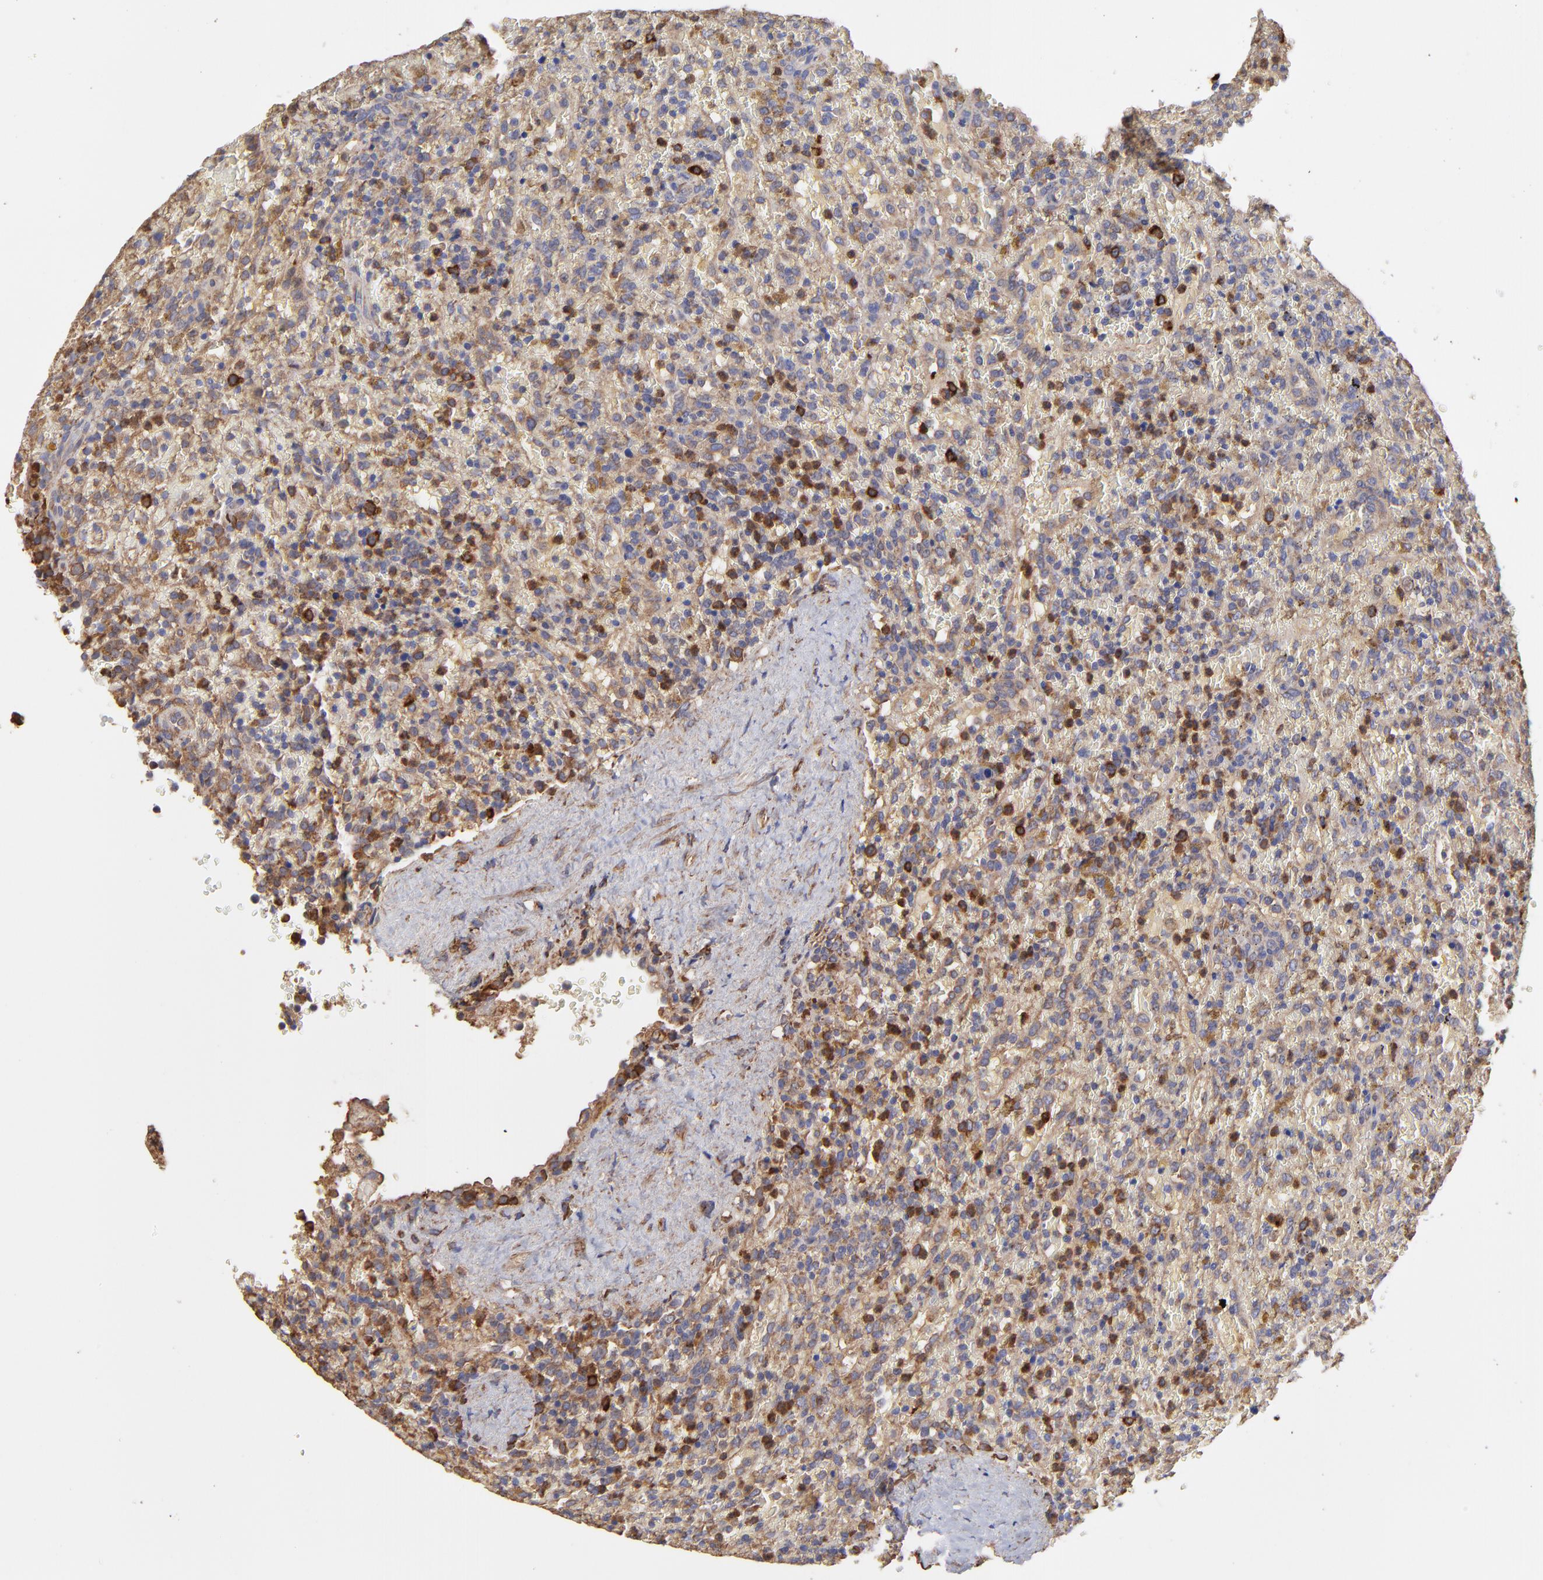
{"staining": {"intensity": "weak", "quantity": "25%-75%", "location": "cytoplasmic/membranous"}, "tissue": "lymphoma", "cell_type": "Tumor cells", "image_type": "cancer", "snomed": [{"axis": "morphology", "description": "Malignant lymphoma, non-Hodgkin's type, High grade"}, {"axis": "topography", "description": "Spleen"}, {"axis": "topography", "description": "Lymph node"}], "caption": "This photomicrograph shows immunohistochemistry staining of human high-grade malignant lymphoma, non-Hodgkin's type, with low weak cytoplasmic/membranous expression in approximately 25%-75% of tumor cells.", "gene": "PFKM", "patient": {"sex": "female", "age": 70}}